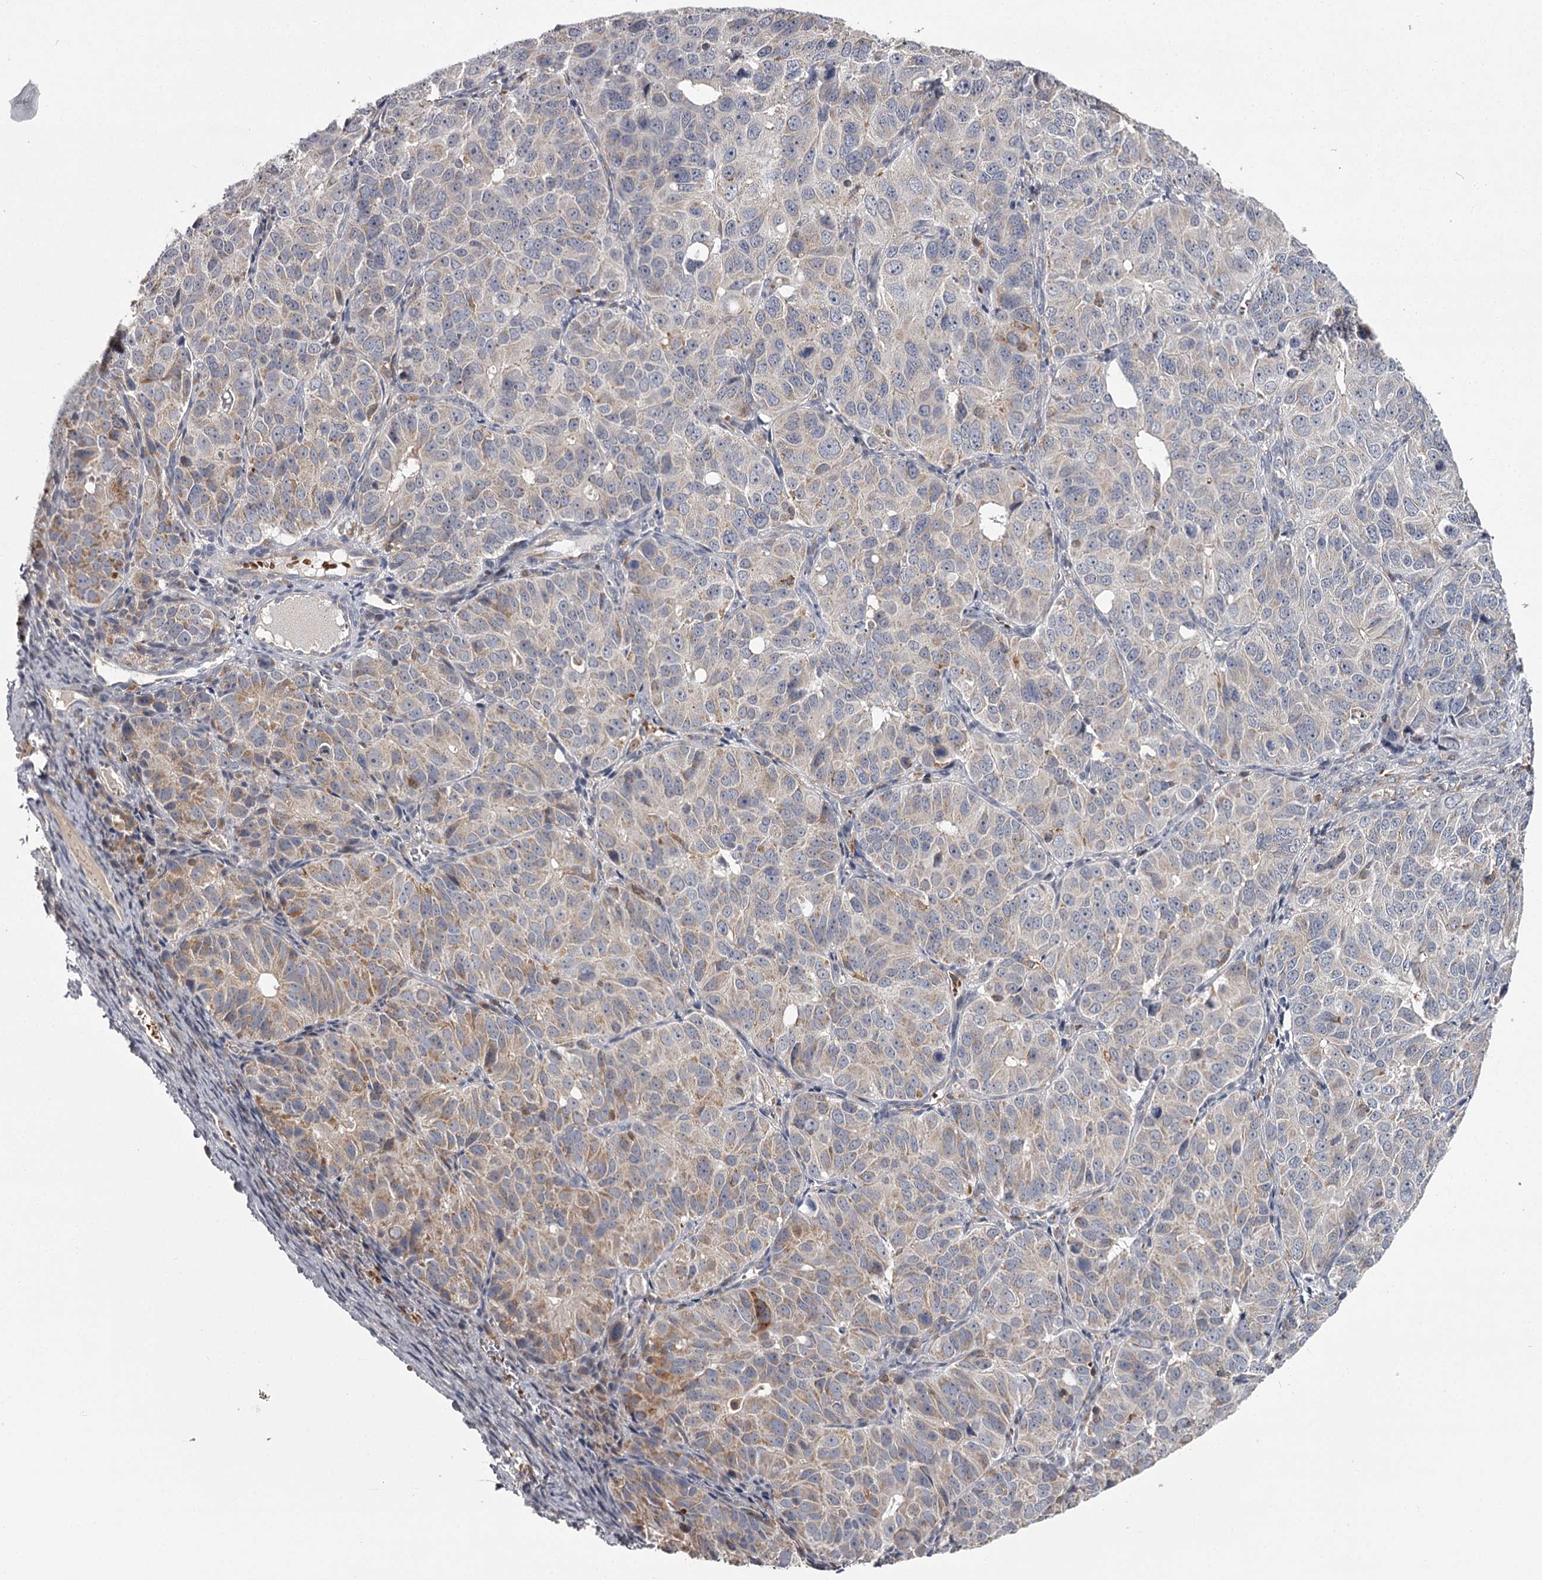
{"staining": {"intensity": "weak", "quantity": "<25%", "location": "cytoplasmic/membranous"}, "tissue": "ovarian cancer", "cell_type": "Tumor cells", "image_type": "cancer", "snomed": [{"axis": "morphology", "description": "Carcinoma, endometroid"}, {"axis": "topography", "description": "Ovary"}], "caption": "Tumor cells are negative for brown protein staining in ovarian endometroid carcinoma.", "gene": "RASSF6", "patient": {"sex": "female", "age": 51}}